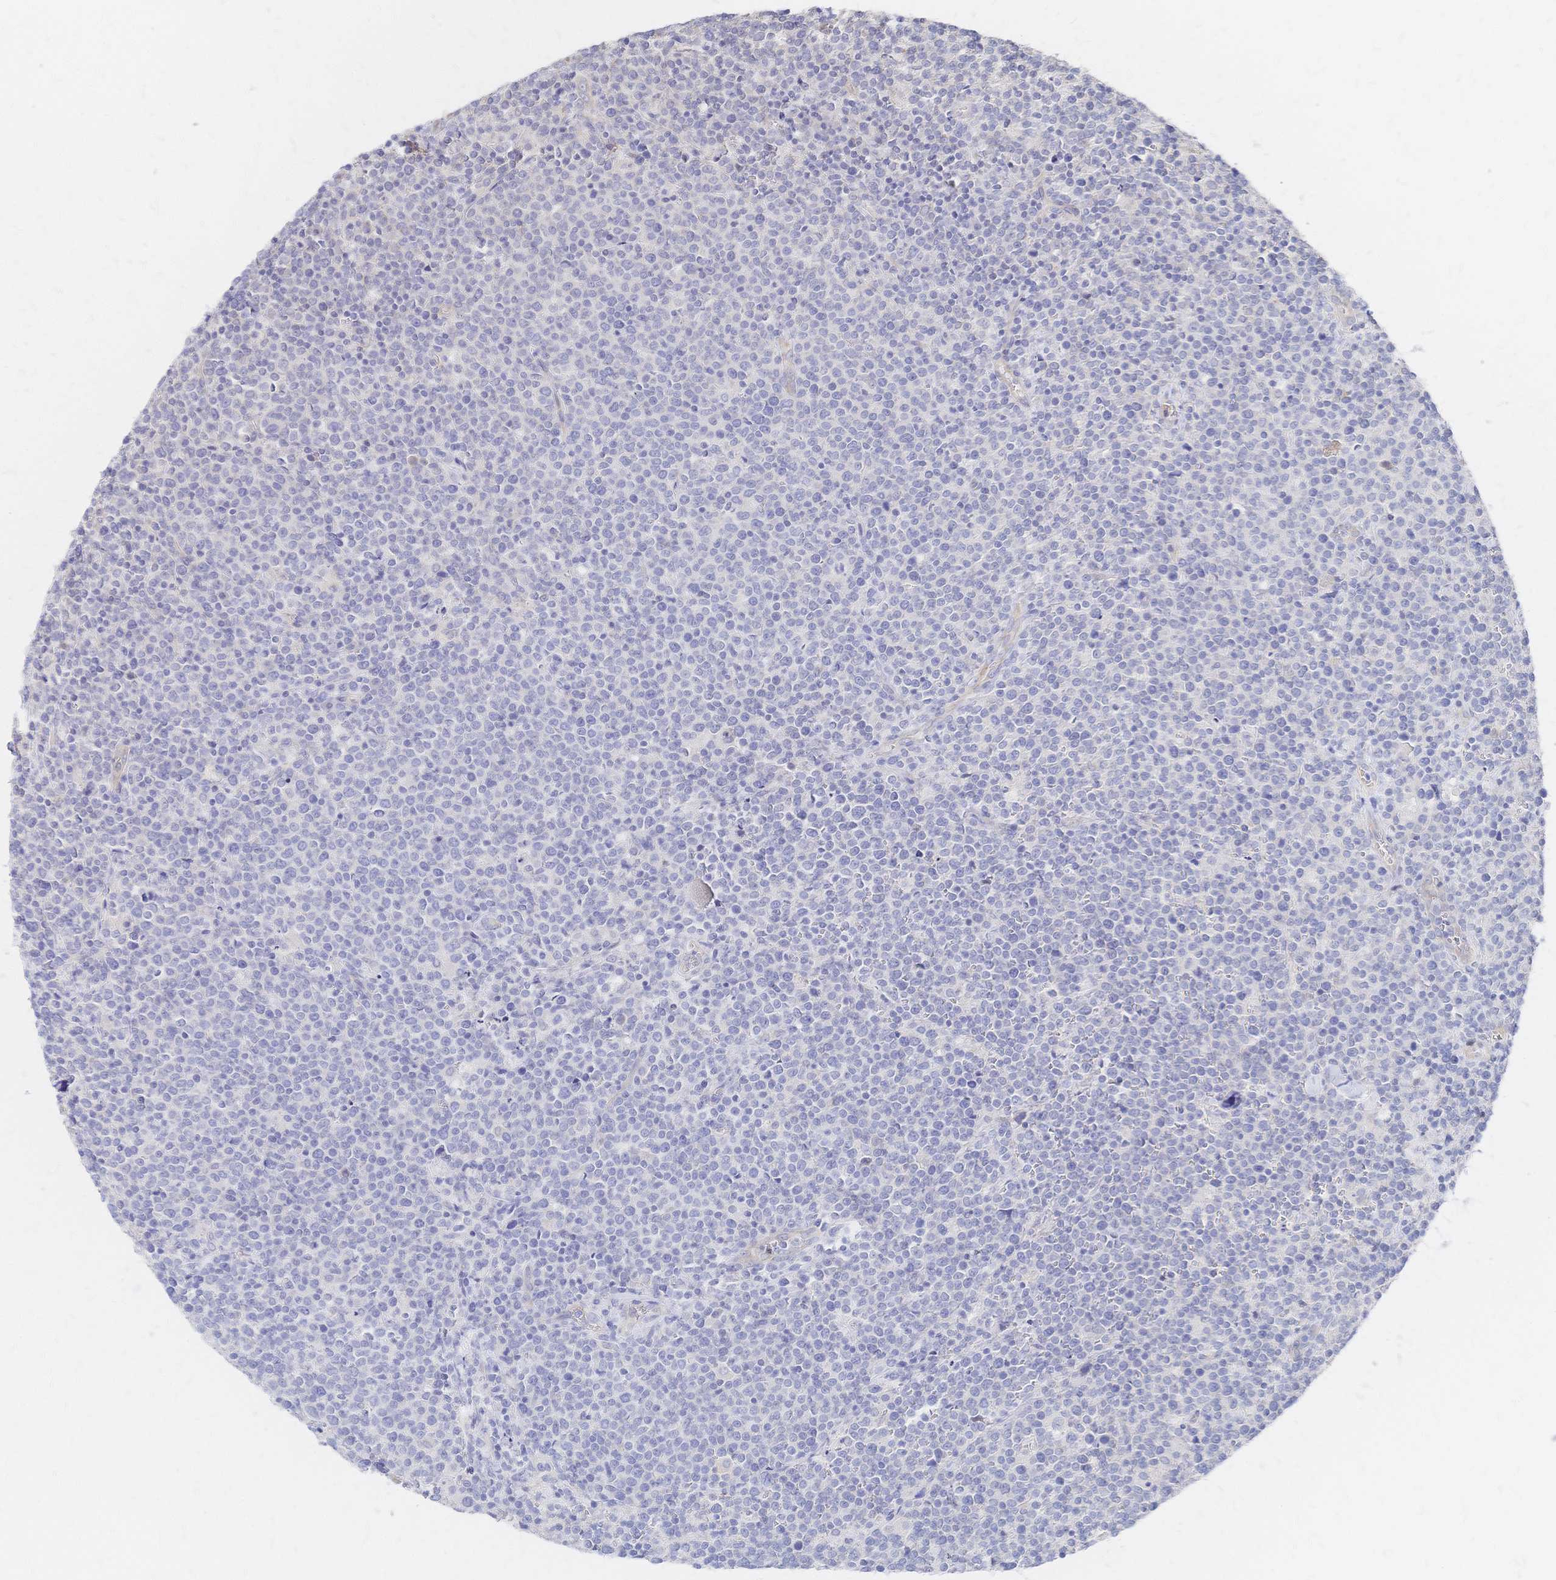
{"staining": {"intensity": "negative", "quantity": "none", "location": "none"}, "tissue": "lymphoma", "cell_type": "Tumor cells", "image_type": "cancer", "snomed": [{"axis": "morphology", "description": "Malignant lymphoma, non-Hodgkin's type, High grade"}, {"axis": "topography", "description": "Lymph node"}], "caption": "This is an immunohistochemistry micrograph of human high-grade malignant lymphoma, non-Hodgkin's type. There is no positivity in tumor cells.", "gene": "SLC5A1", "patient": {"sex": "male", "age": 61}}